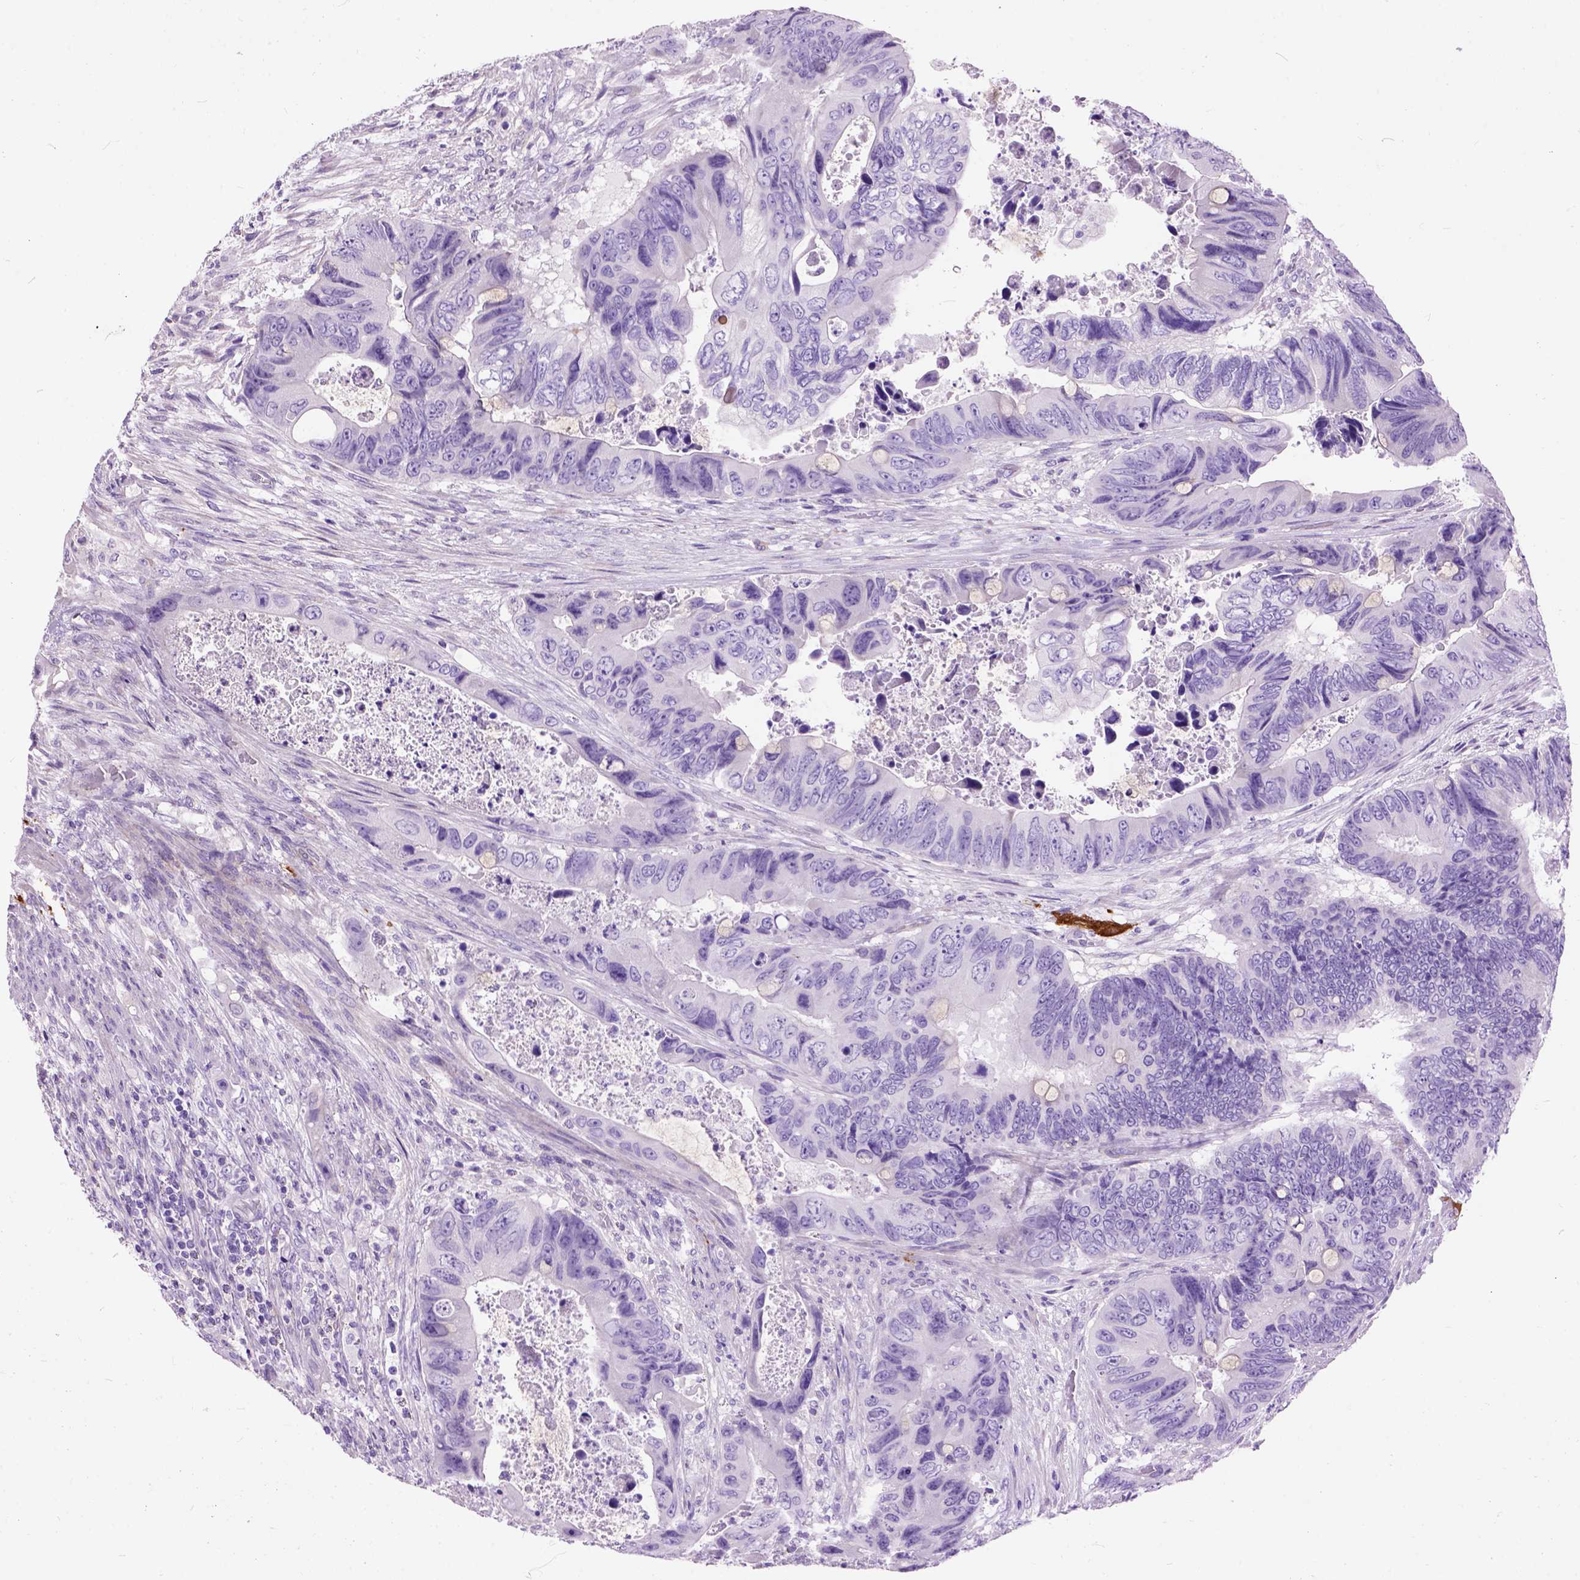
{"staining": {"intensity": "negative", "quantity": "none", "location": "none"}, "tissue": "colorectal cancer", "cell_type": "Tumor cells", "image_type": "cancer", "snomed": [{"axis": "morphology", "description": "Adenocarcinoma, NOS"}, {"axis": "topography", "description": "Rectum"}], "caption": "There is no significant positivity in tumor cells of colorectal cancer. (DAB (3,3'-diaminobenzidine) immunohistochemistry (IHC), high magnification).", "gene": "MAPT", "patient": {"sex": "male", "age": 63}}